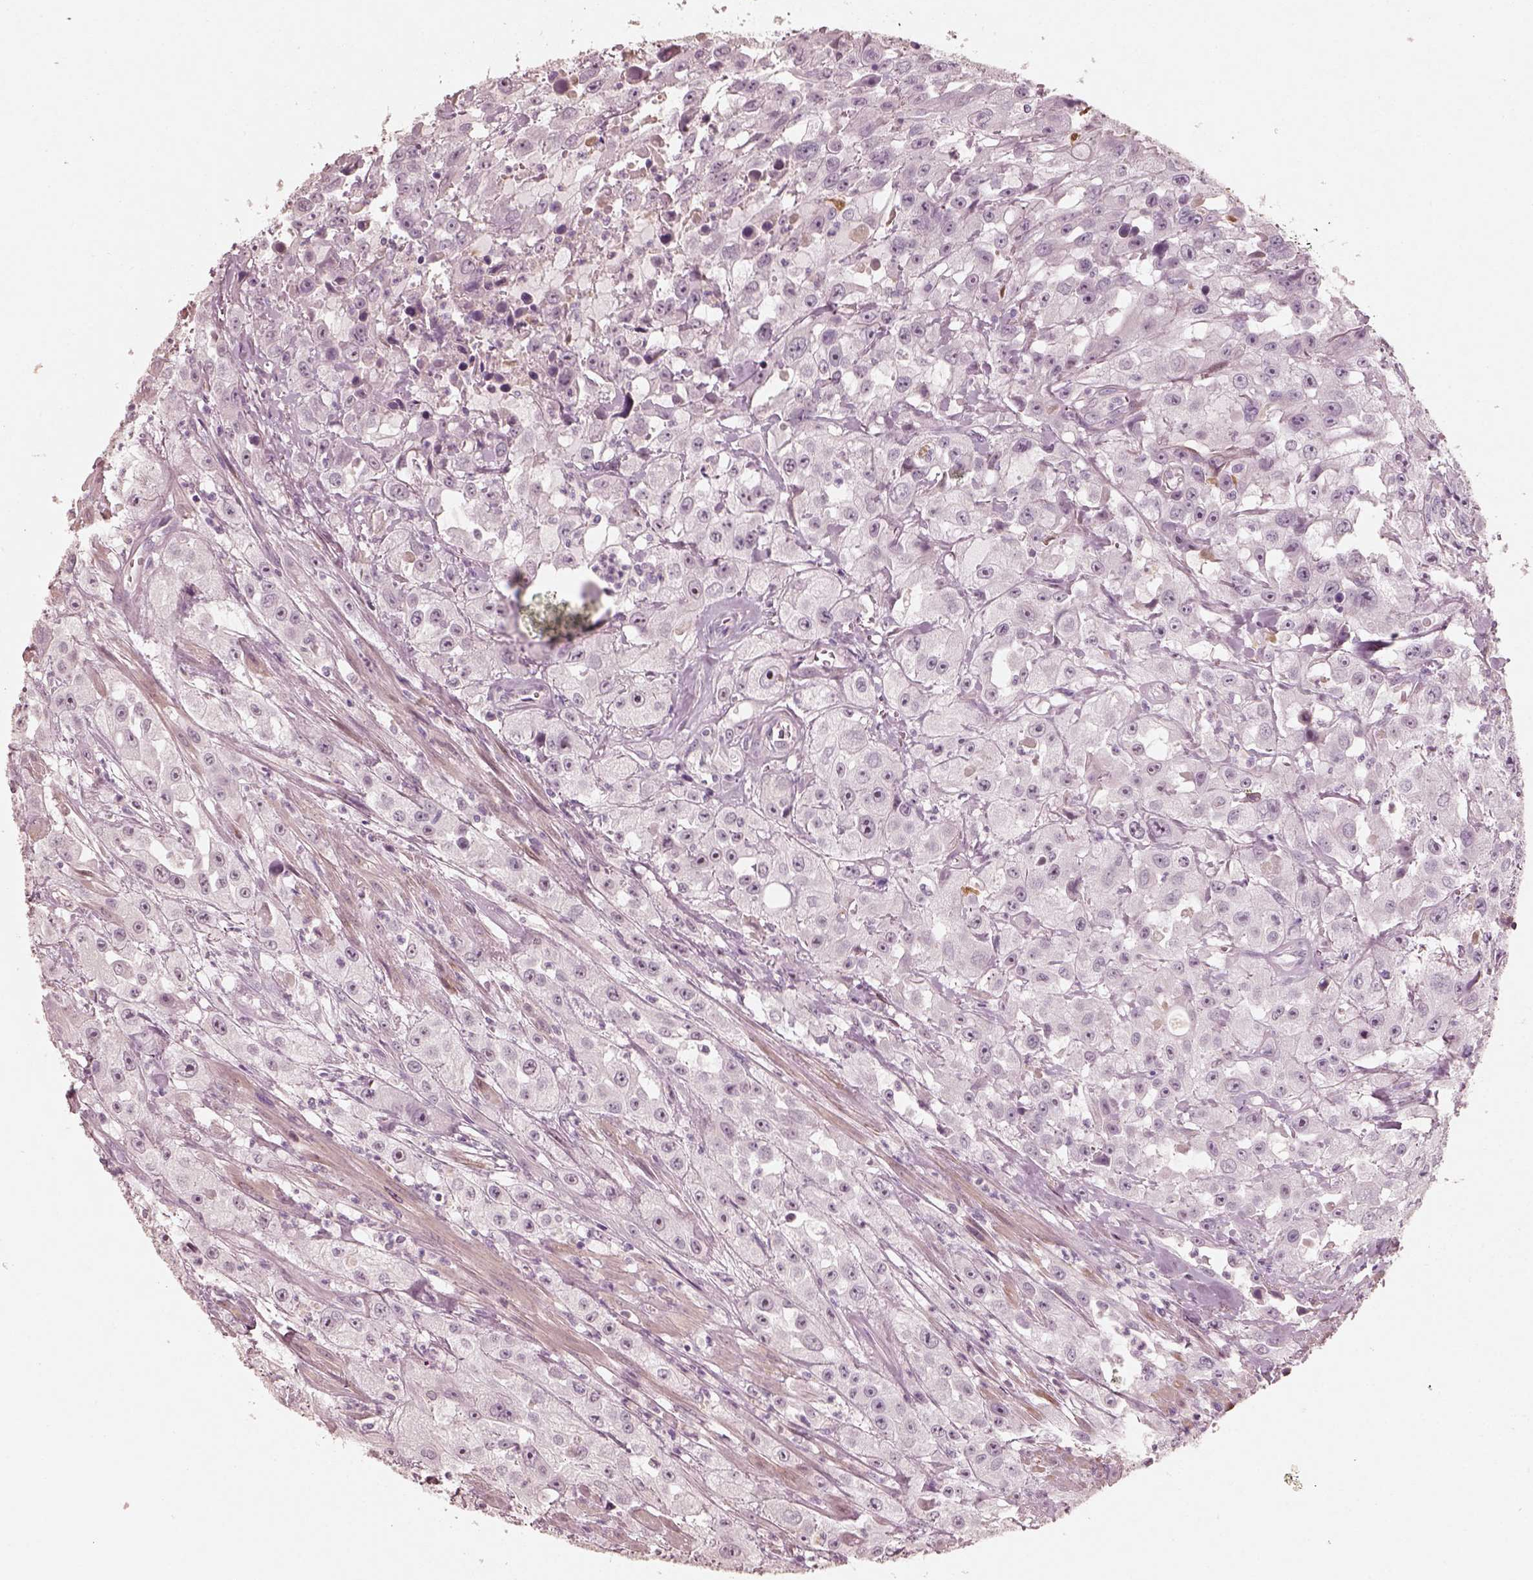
{"staining": {"intensity": "negative", "quantity": "none", "location": "none"}, "tissue": "urothelial cancer", "cell_type": "Tumor cells", "image_type": "cancer", "snomed": [{"axis": "morphology", "description": "Urothelial carcinoma, High grade"}, {"axis": "topography", "description": "Urinary bladder"}], "caption": "The micrograph reveals no significant positivity in tumor cells of high-grade urothelial carcinoma.", "gene": "RS1", "patient": {"sex": "male", "age": 79}}